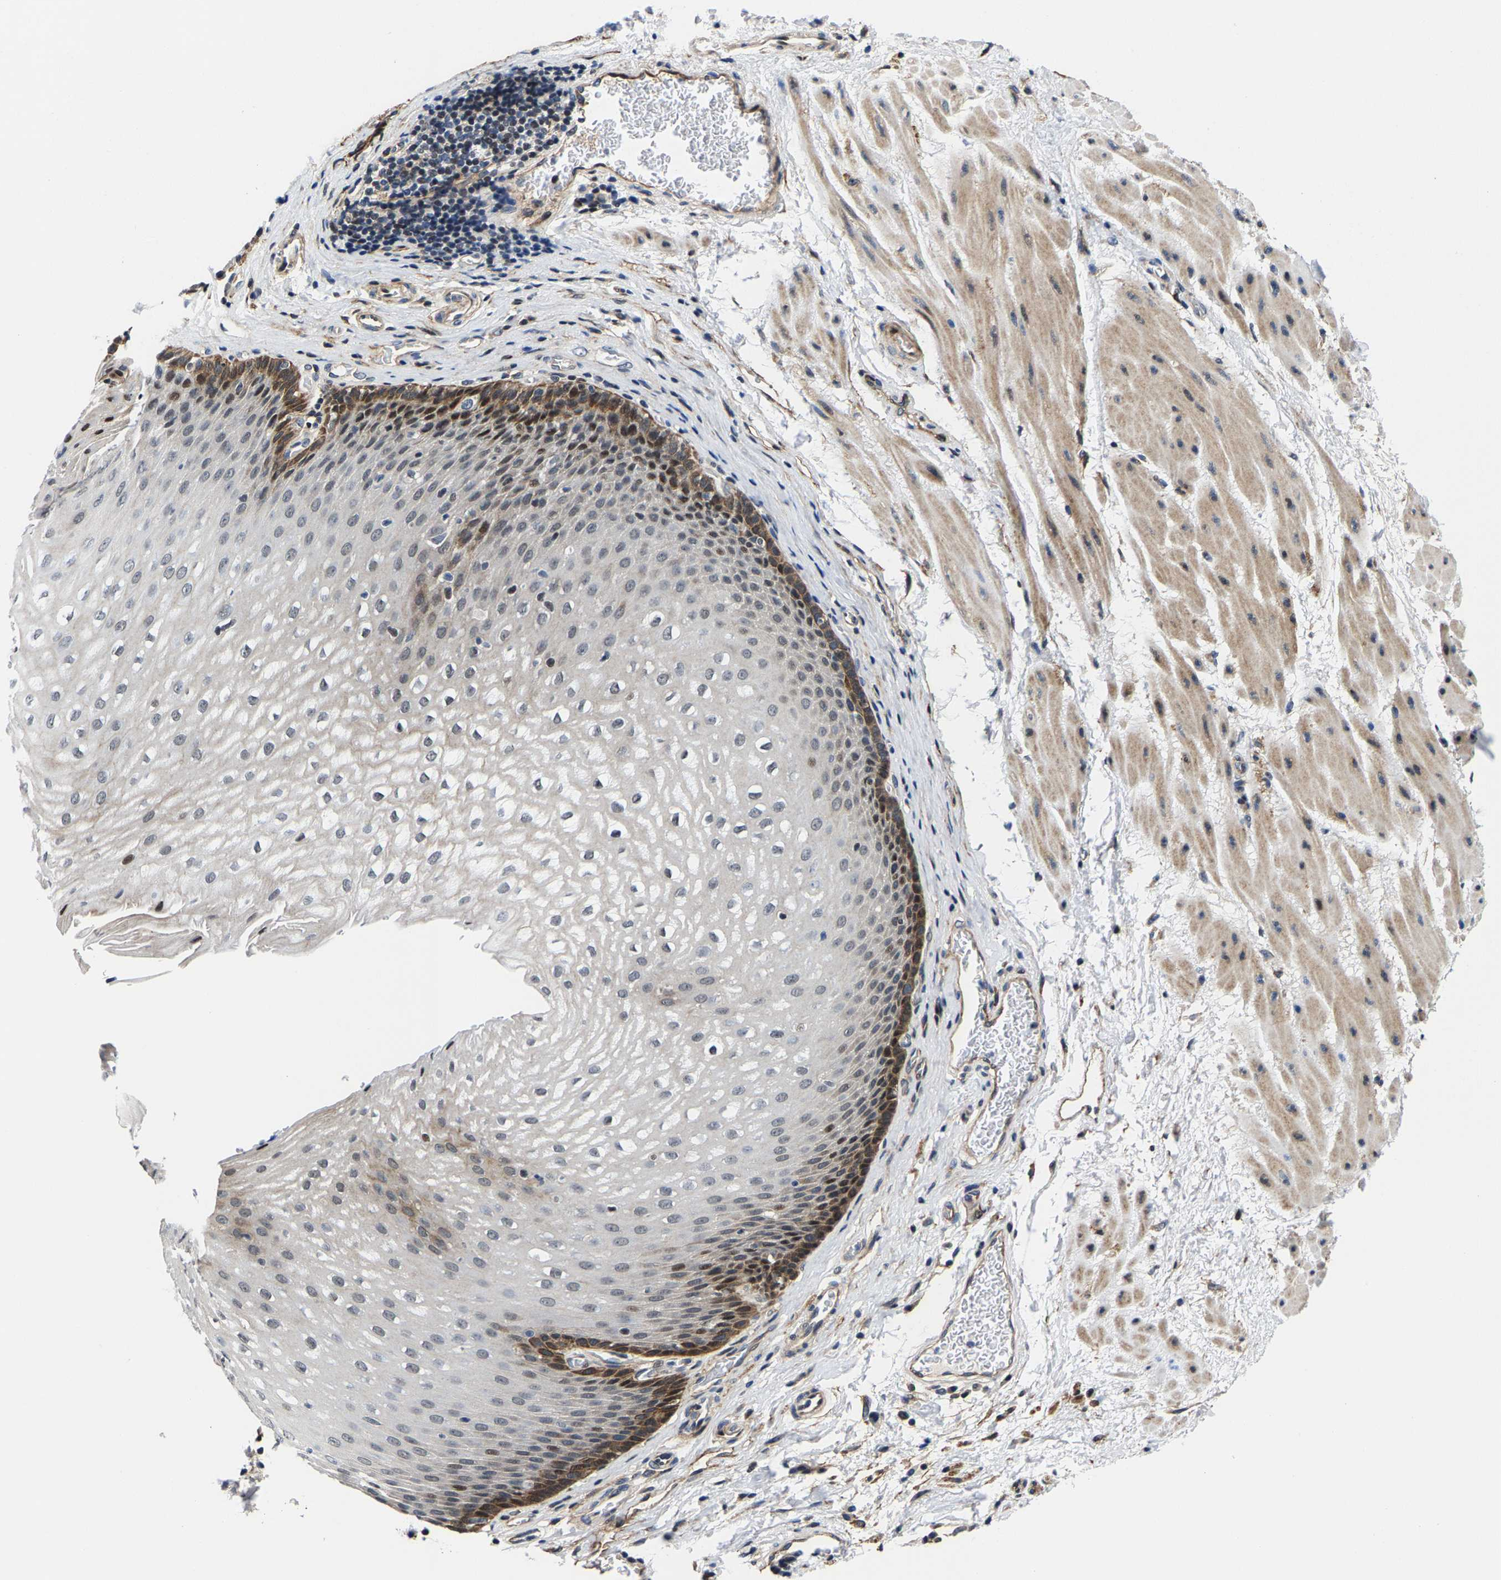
{"staining": {"intensity": "strong", "quantity": "25%-75%", "location": "cytoplasmic/membranous,nuclear"}, "tissue": "esophagus", "cell_type": "Squamous epithelial cells", "image_type": "normal", "snomed": [{"axis": "morphology", "description": "Normal tissue, NOS"}, {"axis": "topography", "description": "Esophagus"}], "caption": "Esophagus stained with DAB (3,3'-diaminobenzidine) immunohistochemistry (IHC) displays high levels of strong cytoplasmic/membranous,nuclear expression in approximately 25%-75% of squamous epithelial cells. The staining was performed using DAB, with brown indicating positive protein expression. Nuclei are stained blue with hematoxylin.", "gene": "GTPBP10", "patient": {"sex": "male", "age": 48}}